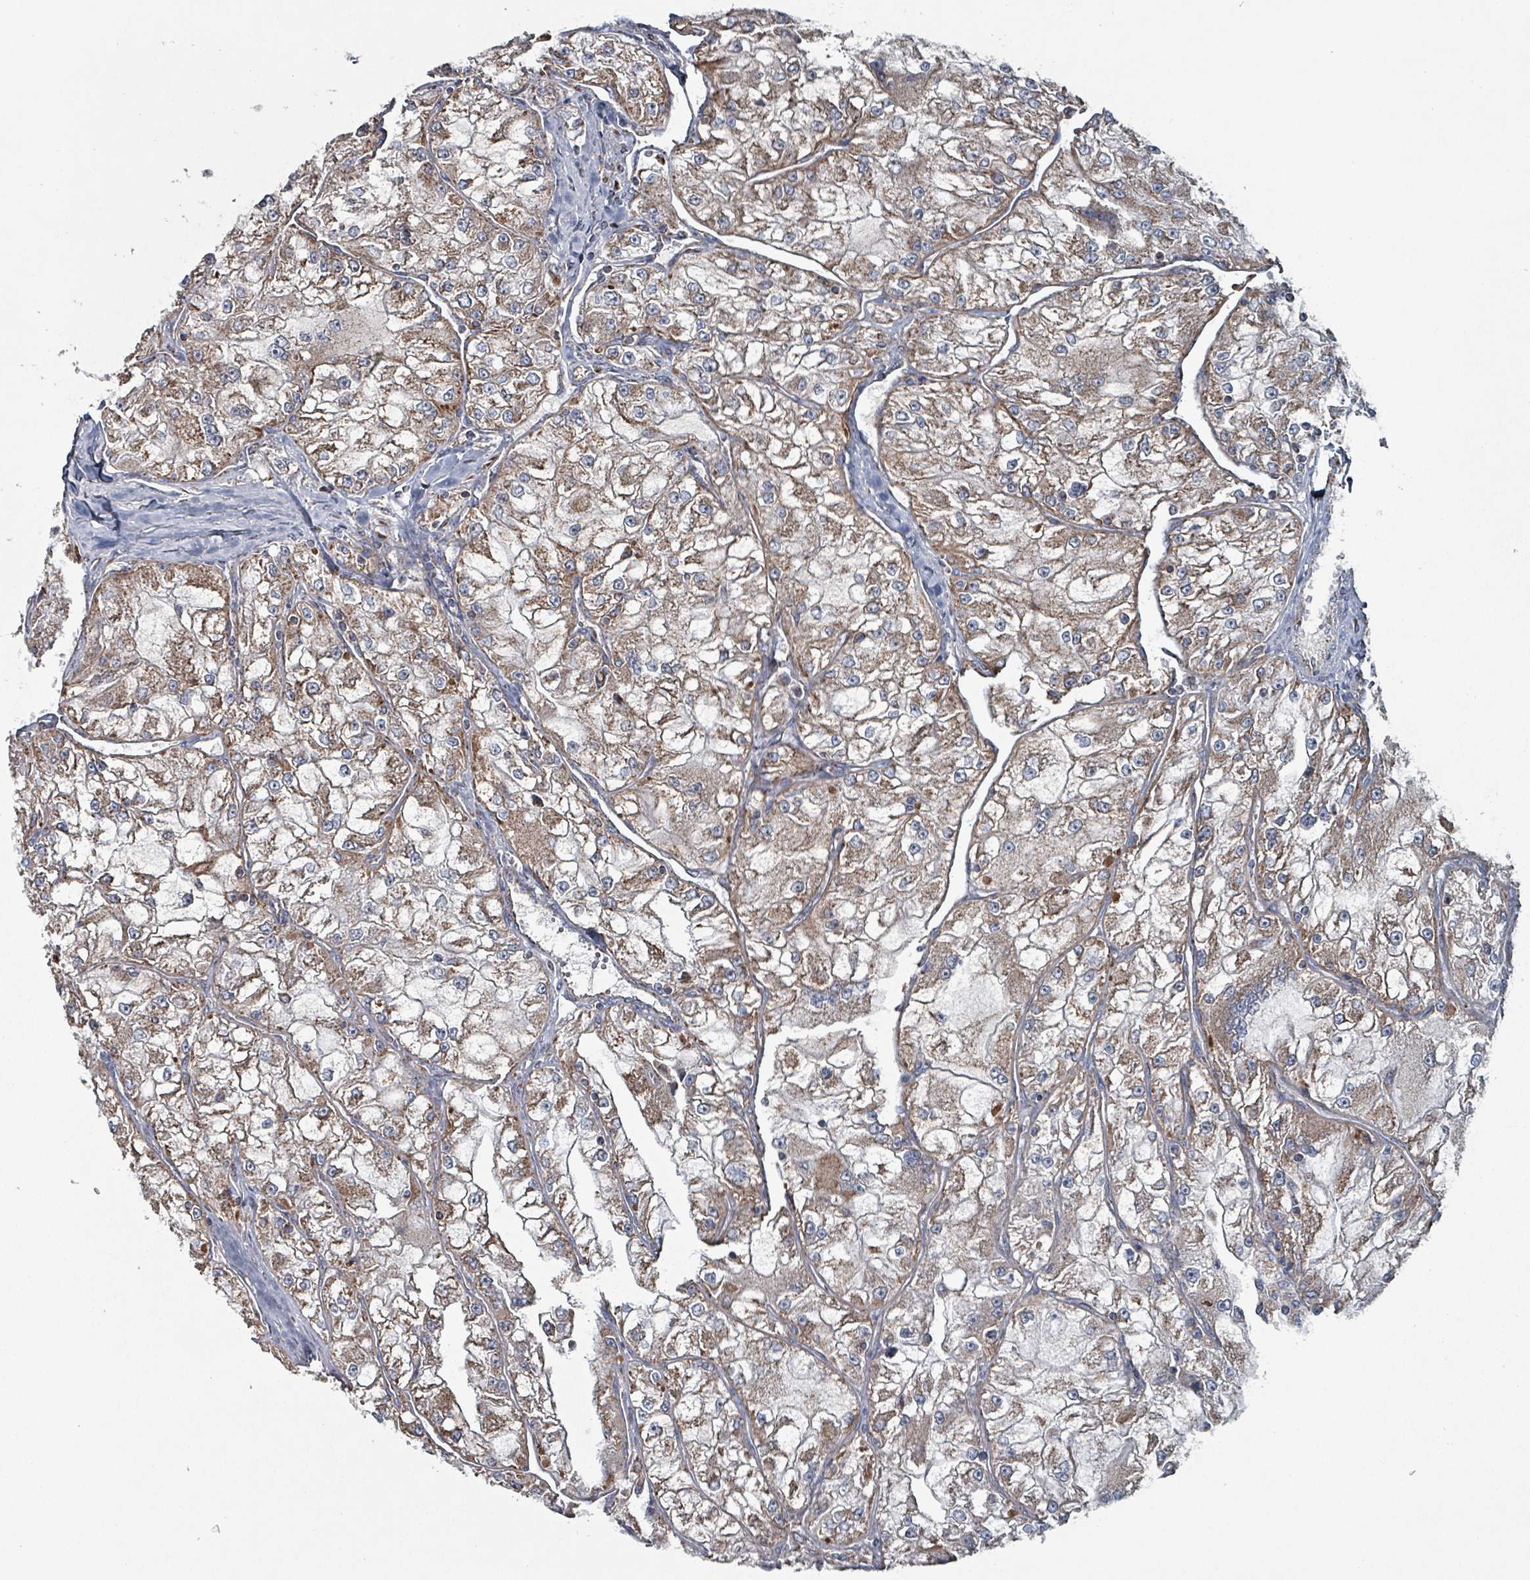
{"staining": {"intensity": "moderate", "quantity": ">75%", "location": "cytoplasmic/membranous"}, "tissue": "renal cancer", "cell_type": "Tumor cells", "image_type": "cancer", "snomed": [{"axis": "morphology", "description": "Adenocarcinoma, NOS"}, {"axis": "topography", "description": "Kidney"}], "caption": "Renal adenocarcinoma was stained to show a protein in brown. There is medium levels of moderate cytoplasmic/membranous positivity in about >75% of tumor cells.", "gene": "ABHD18", "patient": {"sex": "female", "age": 72}}